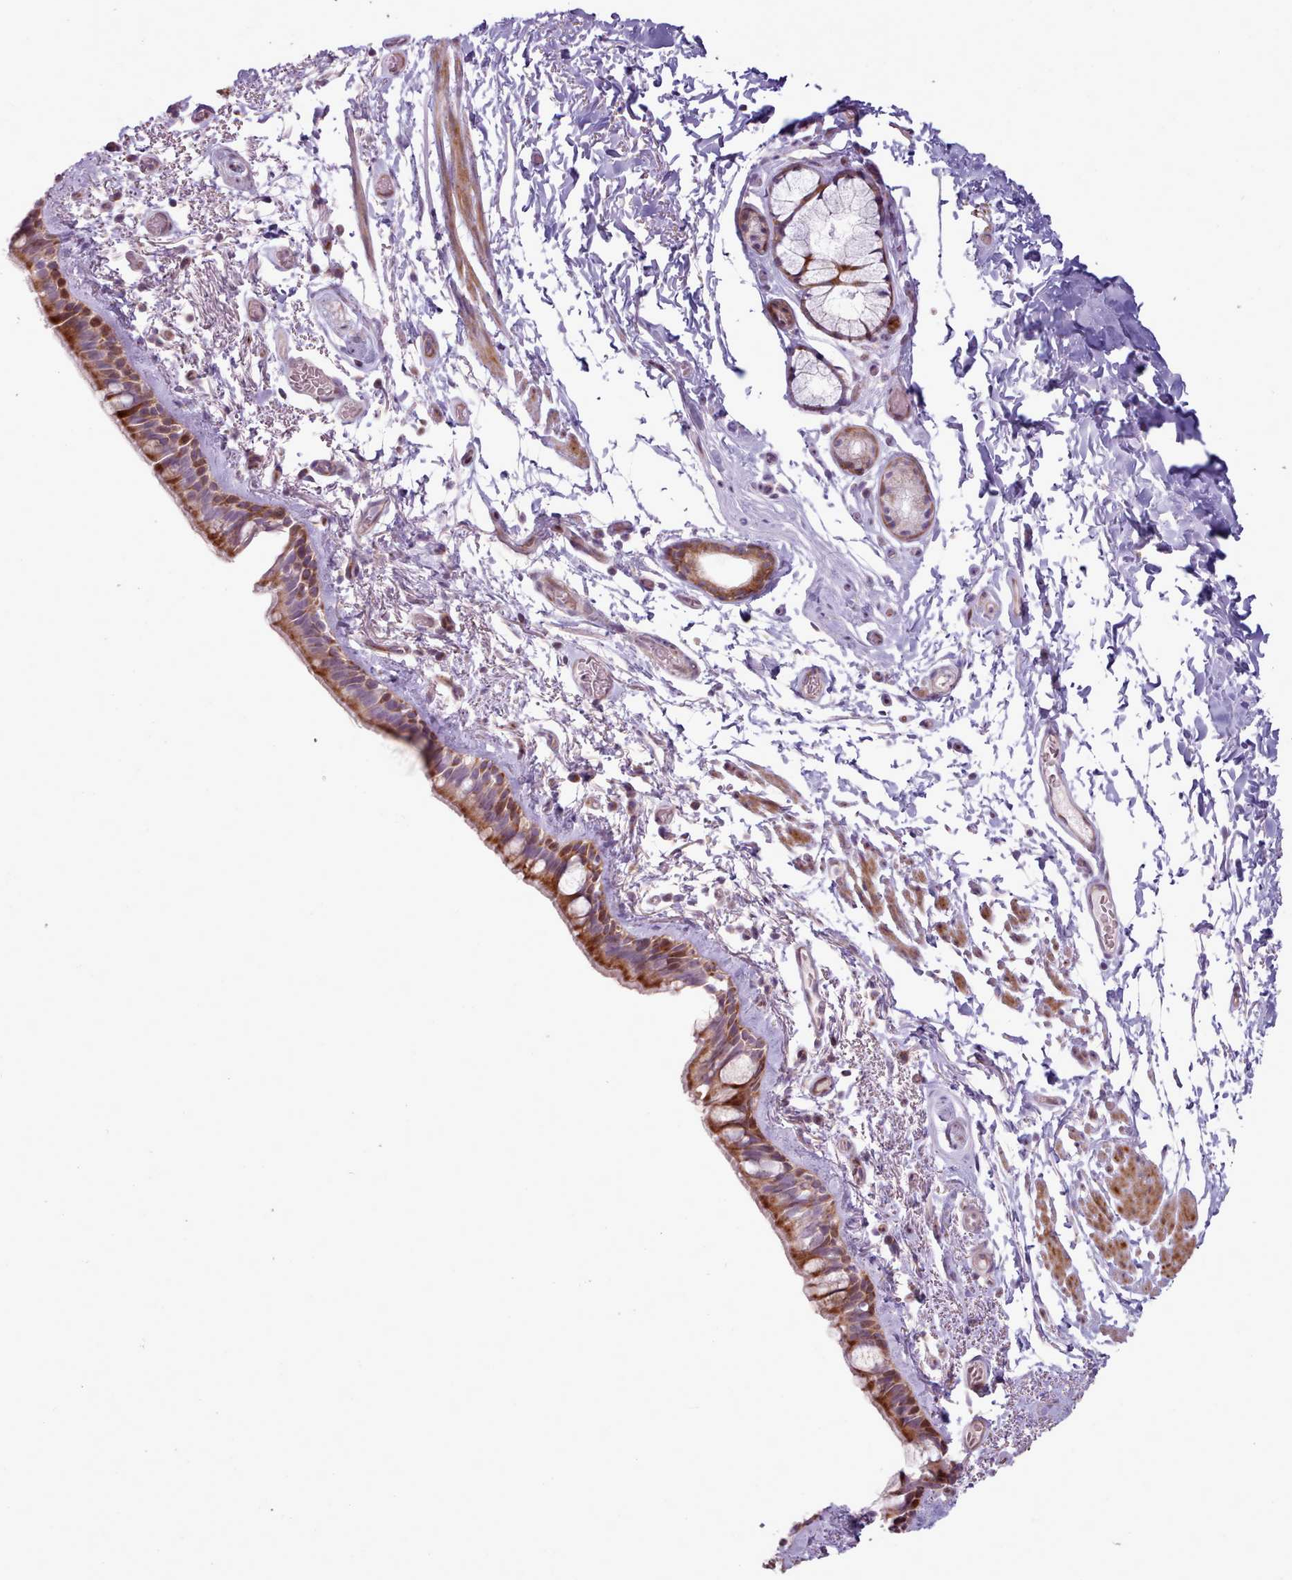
{"staining": {"intensity": "moderate", "quantity": "25%-75%", "location": "cytoplasmic/membranous"}, "tissue": "bronchus", "cell_type": "Respiratory epithelial cells", "image_type": "normal", "snomed": [{"axis": "morphology", "description": "Normal tissue, NOS"}, {"axis": "topography", "description": "Cartilage tissue"}], "caption": "Benign bronchus was stained to show a protein in brown. There is medium levels of moderate cytoplasmic/membranous positivity in about 25%-75% of respiratory epithelial cells.", "gene": "PPP3R1", "patient": {"sex": "male", "age": 63}}